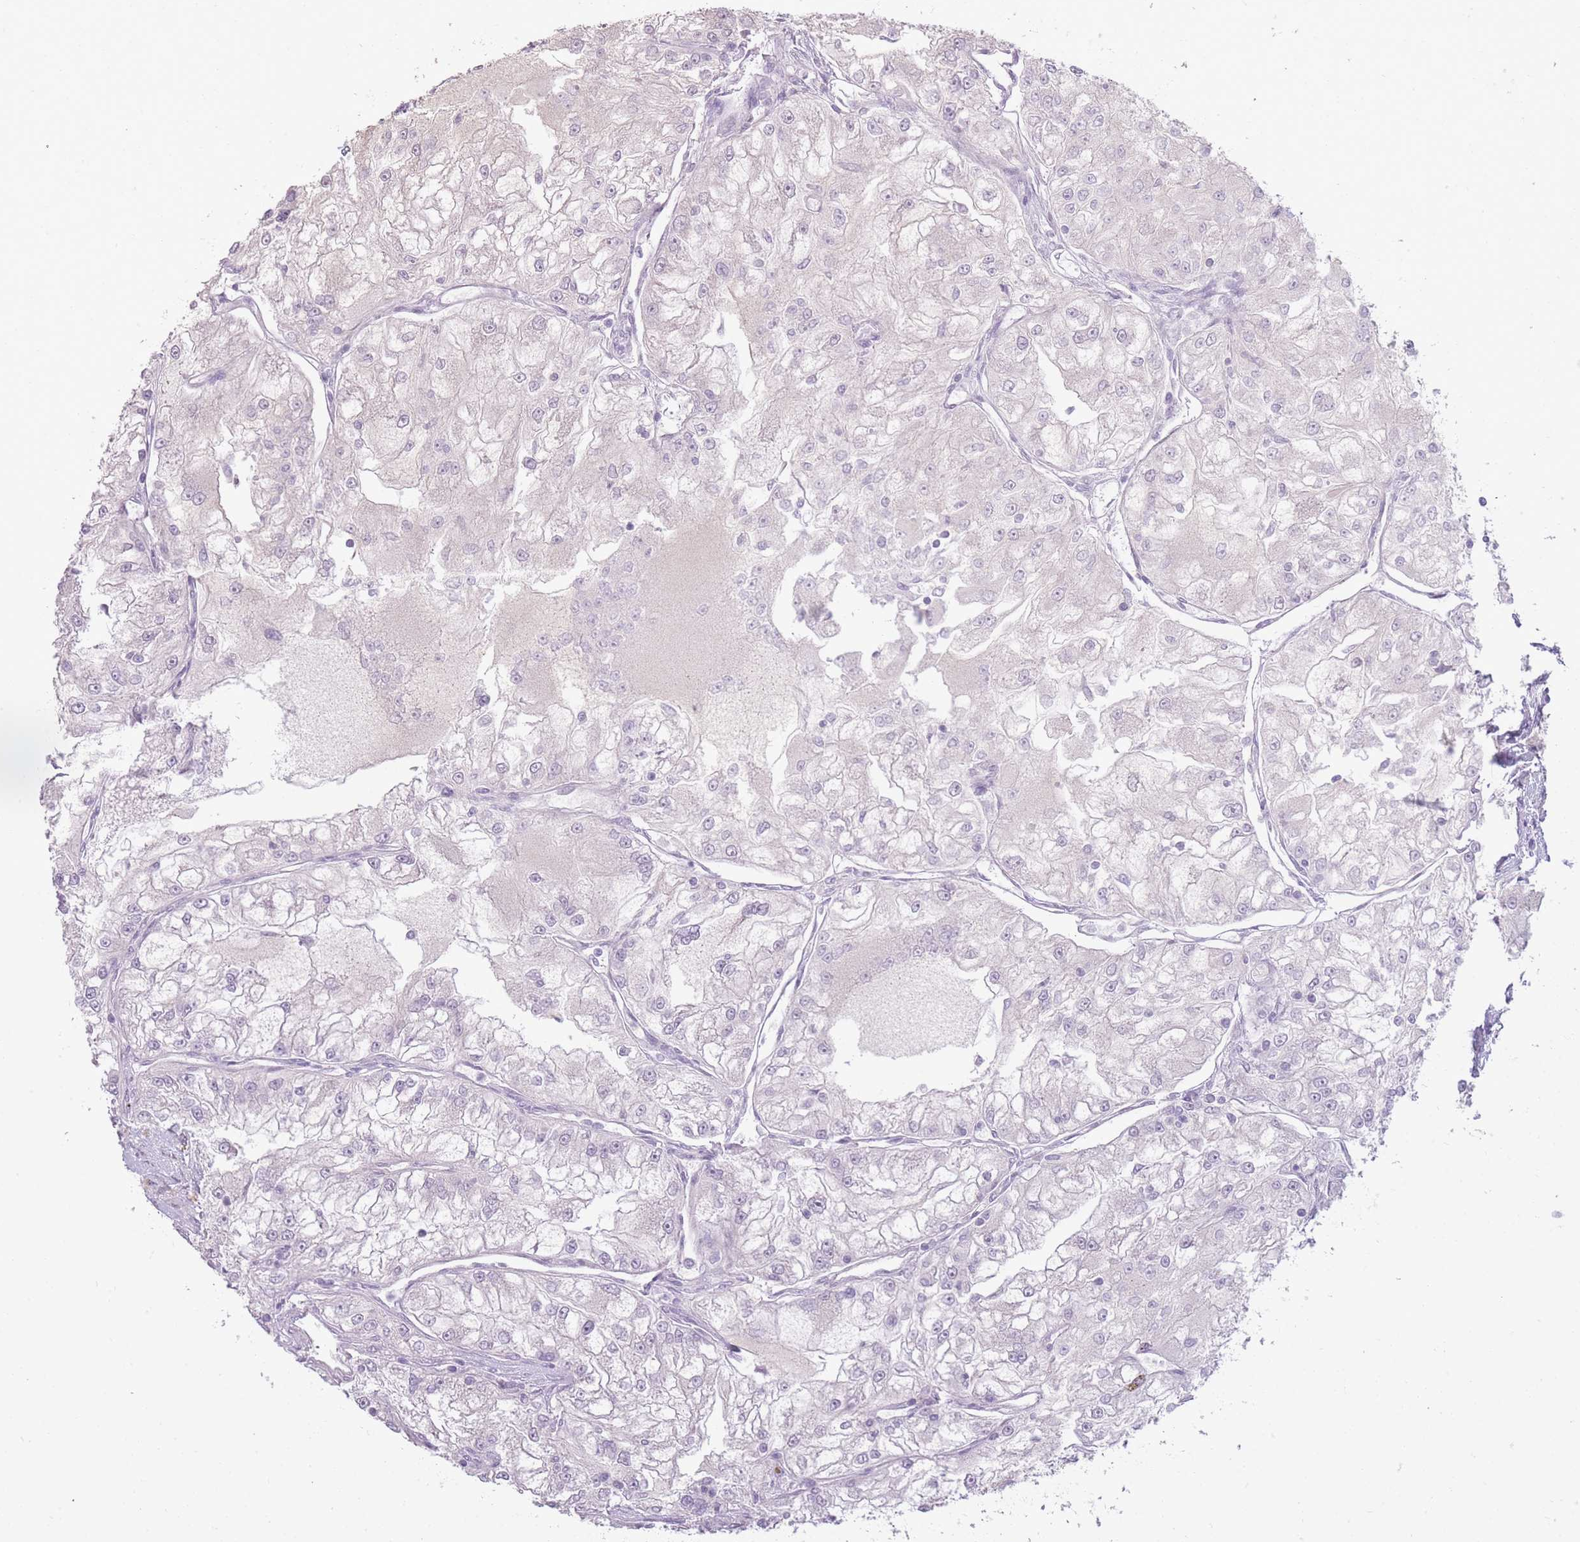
{"staining": {"intensity": "negative", "quantity": "none", "location": "none"}, "tissue": "renal cancer", "cell_type": "Tumor cells", "image_type": "cancer", "snomed": [{"axis": "morphology", "description": "Adenocarcinoma, NOS"}, {"axis": "topography", "description": "Kidney"}], "caption": "A high-resolution micrograph shows IHC staining of renal cancer (adenocarcinoma), which exhibits no significant expression in tumor cells.", "gene": "ZBTB24", "patient": {"sex": "female", "age": 72}}